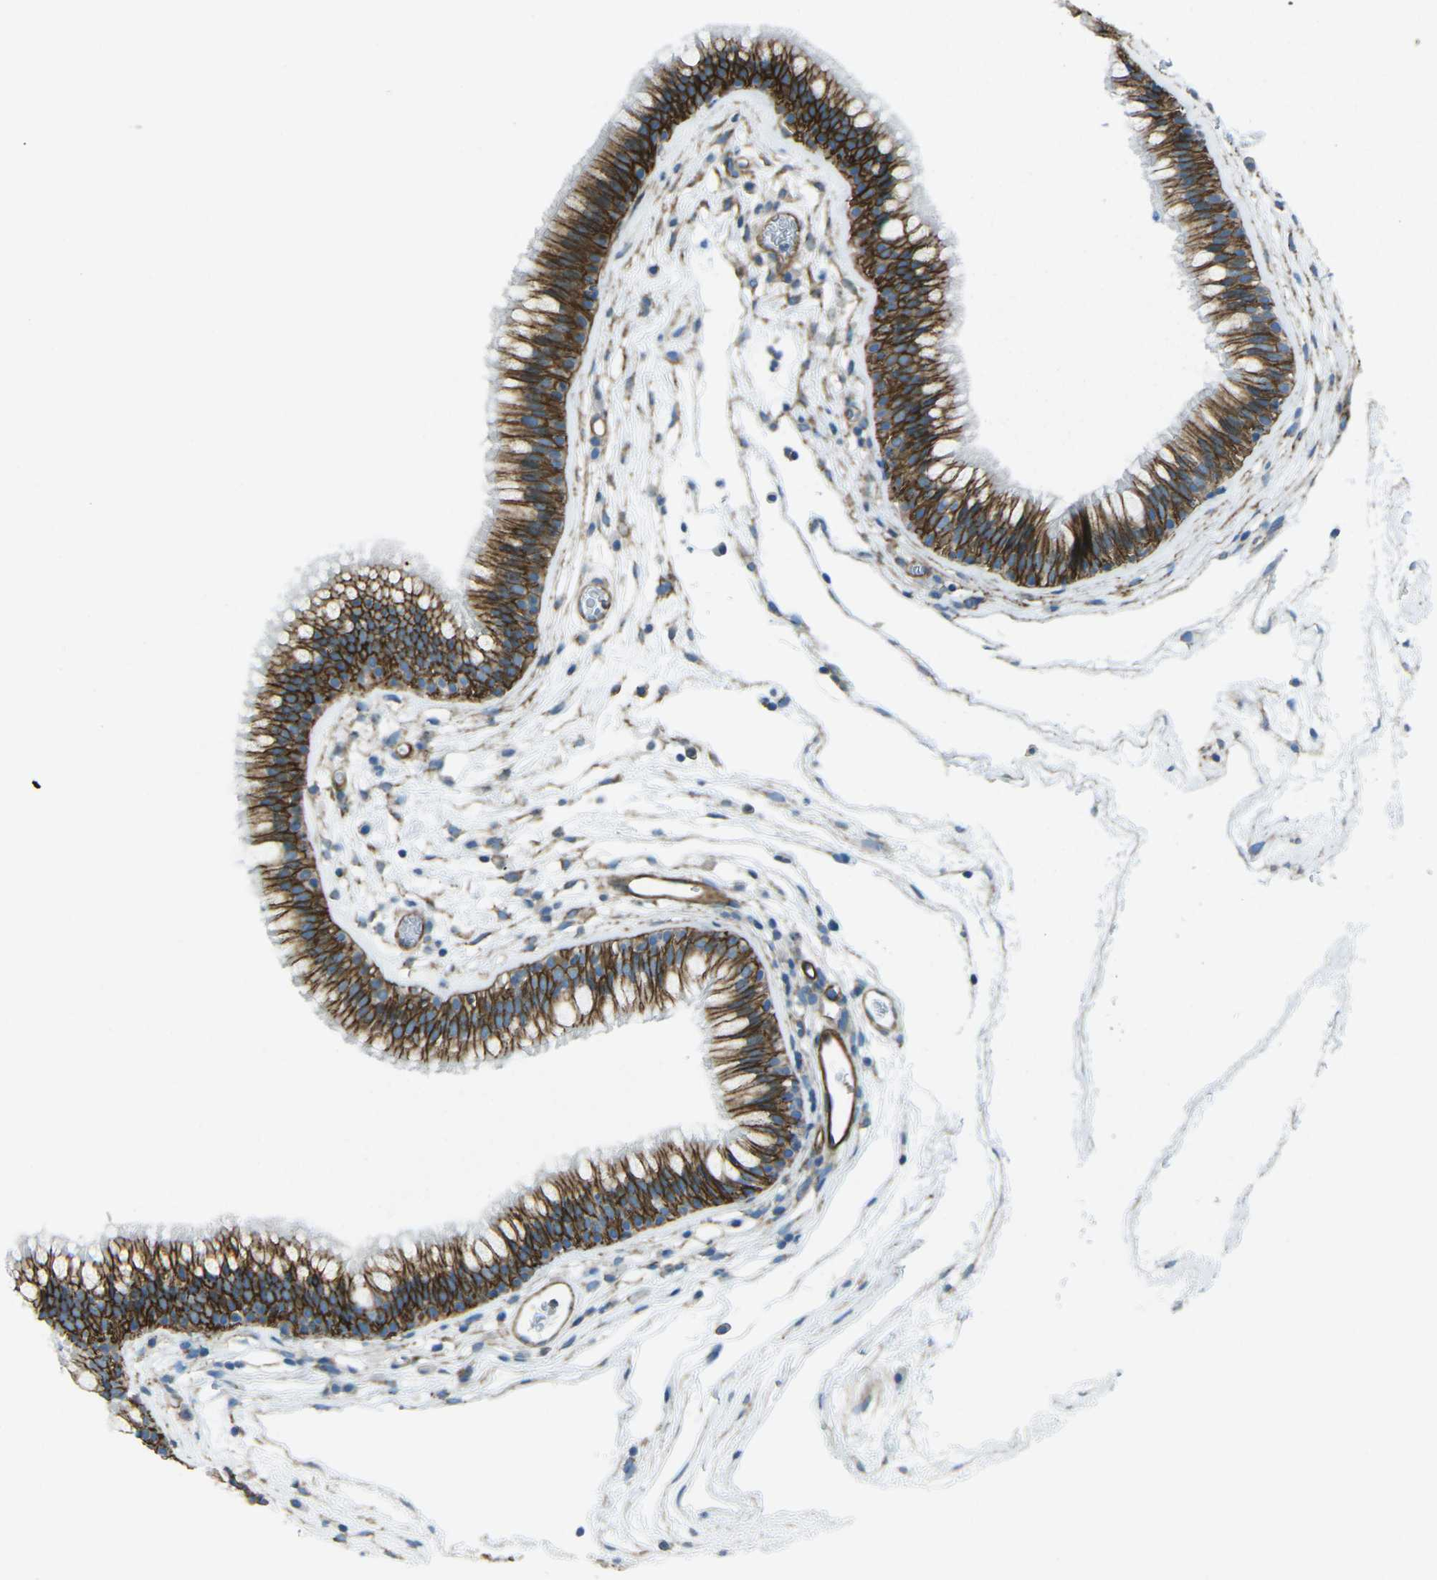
{"staining": {"intensity": "strong", "quantity": ">75%", "location": "cytoplasmic/membranous"}, "tissue": "nasopharynx", "cell_type": "Respiratory epithelial cells", "image_type": "normal", "snomed": [{"axis": "morphology", "description": "Normal tissue, NOS"}, {"axis": "morphology", "description": "Inflammation, NOS"}, {"axis": "topography", "description": "Nasopharynx"}], "caption": "Approximately >75% of respiratory epithelial cells in benign human nasopharynx demonstrate strong cytoplasmic/membranous protein expression as visualized by brown immunohistochemical staining.", "gene": "UTRN", "patient": {"sex": "male", "age": 48}}